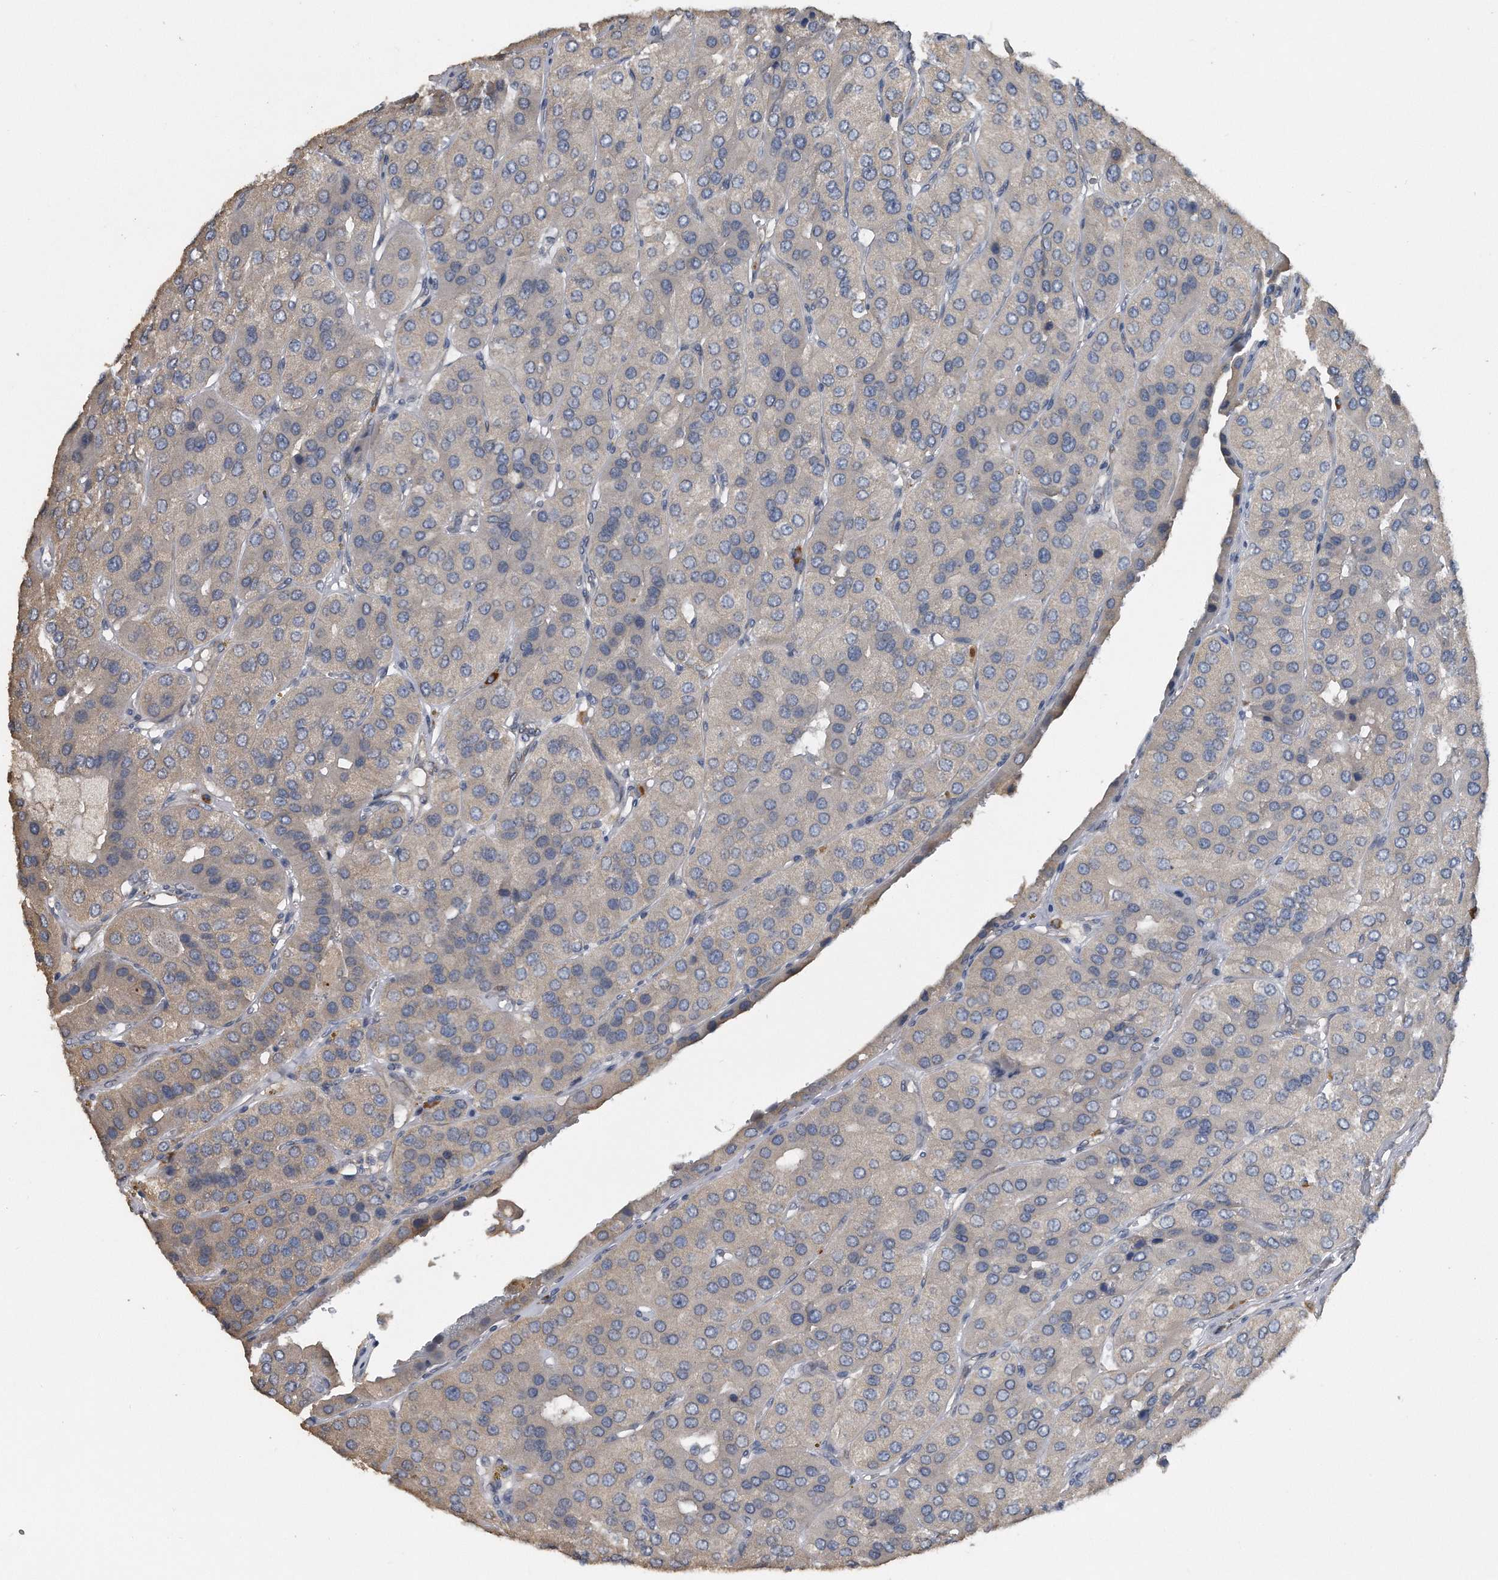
{"staining": {"intensity": "negative", "quantity": "none", "location": "none"}, "tissue": "parathyroid gland", "cell_type": "Glandular cells", "image_type": "normal", "snomed": [{"axis": "morphology", "description": "Normal tissue, NOS"}, {"axis": "morphology", "description": "Adenoma, NOS"}, {"axis": "topography", "description": "Parathyroid gland"}], "caption": "This is an immunohistochemistry (IHC) micrograph of benign human parathyroid gland. There is no staining in glandular cells.", "gene": "PCLO", "patient": {"sex": "female", "age": 86}}